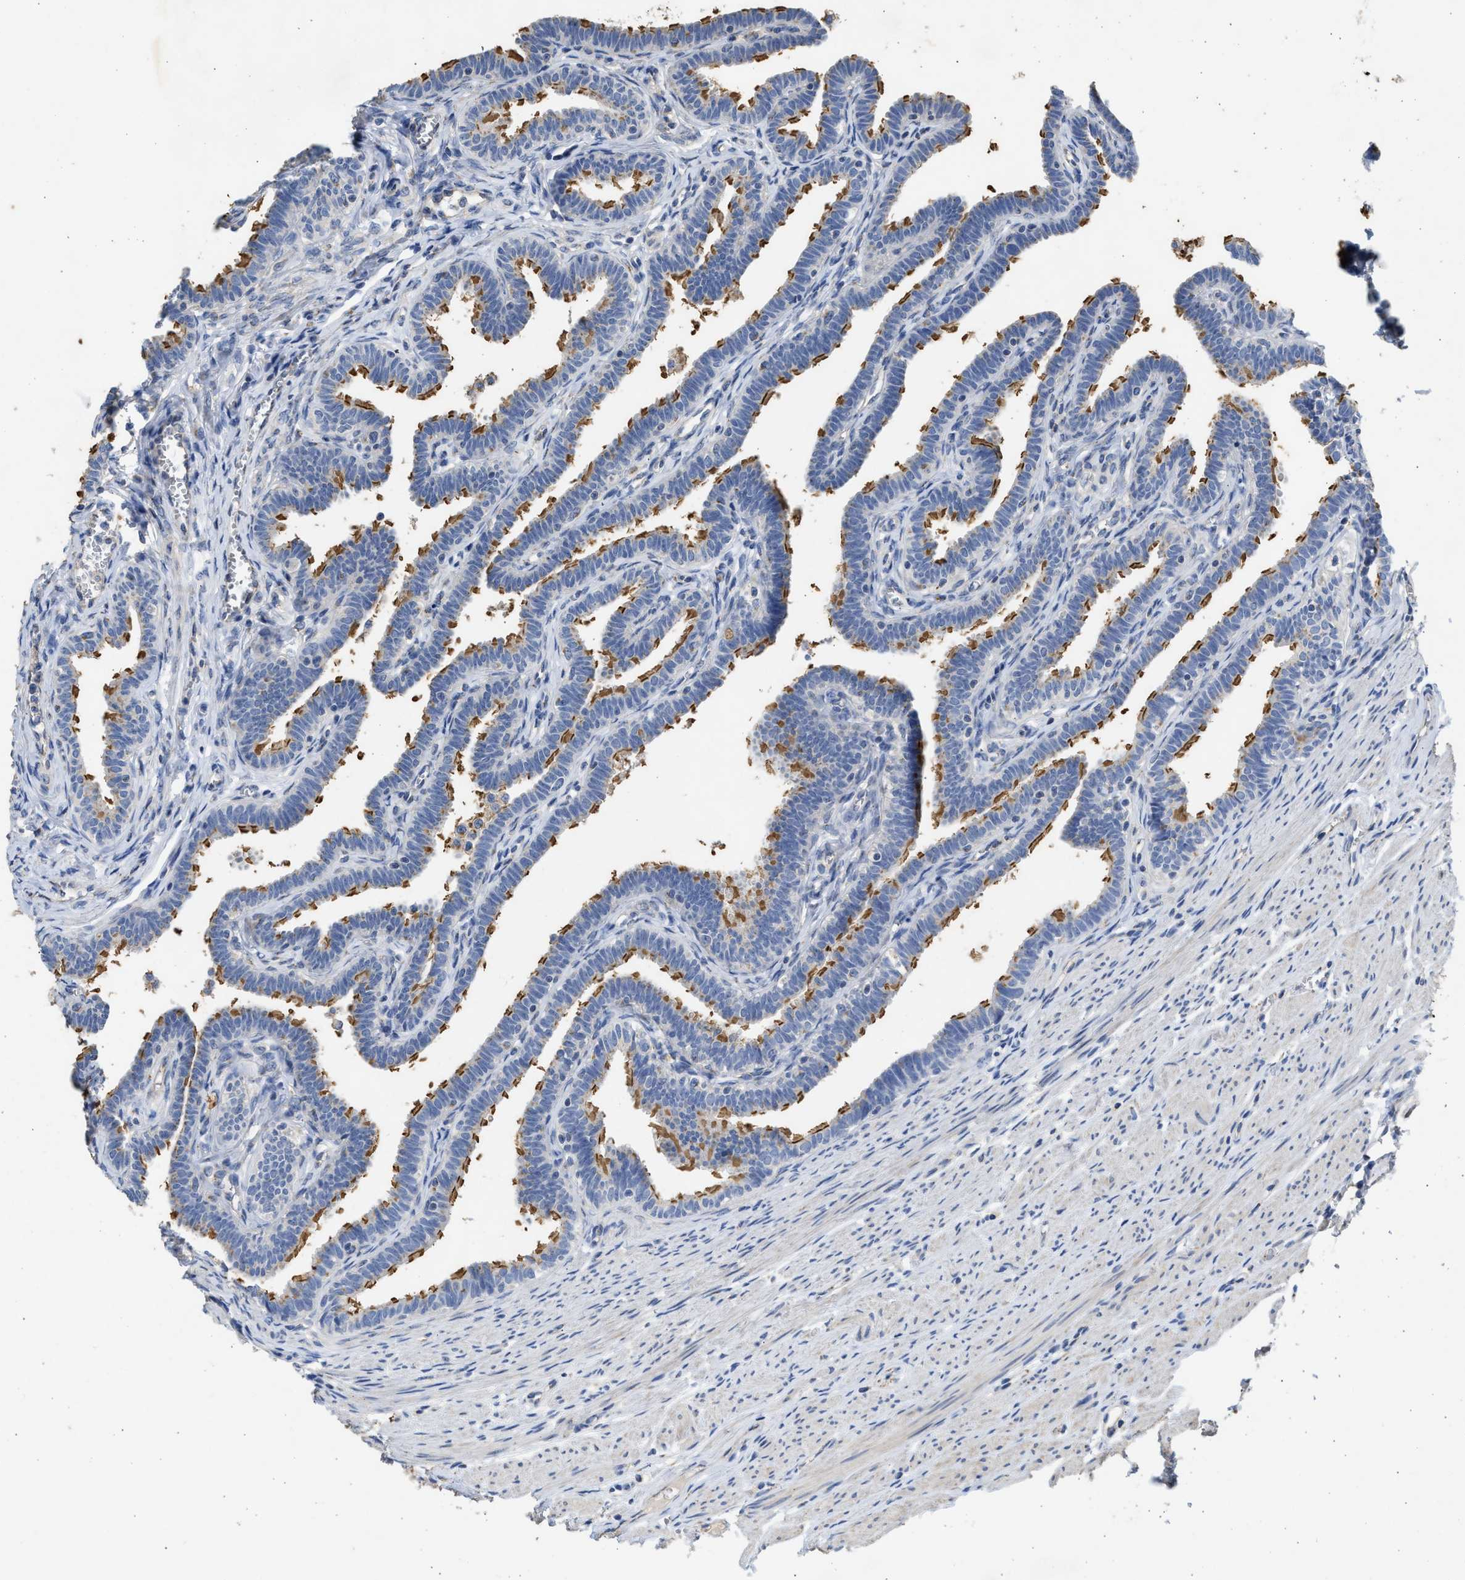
{"staining": {"intensity": "moderate", "quantity": "<25%", "location": "cytoplasmic/membranous"}, "tissue": "fallopian tube", "cell_type": "Glandular cells", "image_type": "normal", "snomed": [{"axis": "morphology", "description": "Normal tissue, NOS"}, {"axis": "topography", "description": "Fallopian tube"}, {"axis": "topography", "description": "Ovary"}], "caption": "A low amount of moderate cytoplasmic/membranous staining is seen in approximately <25% of glandular cells in unremarkable fallopian tube. The staining is performed using DAB (3,3'-diaminobenzidine) brown chromogen to label protein expression. The nuclei are counter-stained blue using hematoxylin.", "gene": "IPO8", "patient": {"sex": "female", "age": 23}}